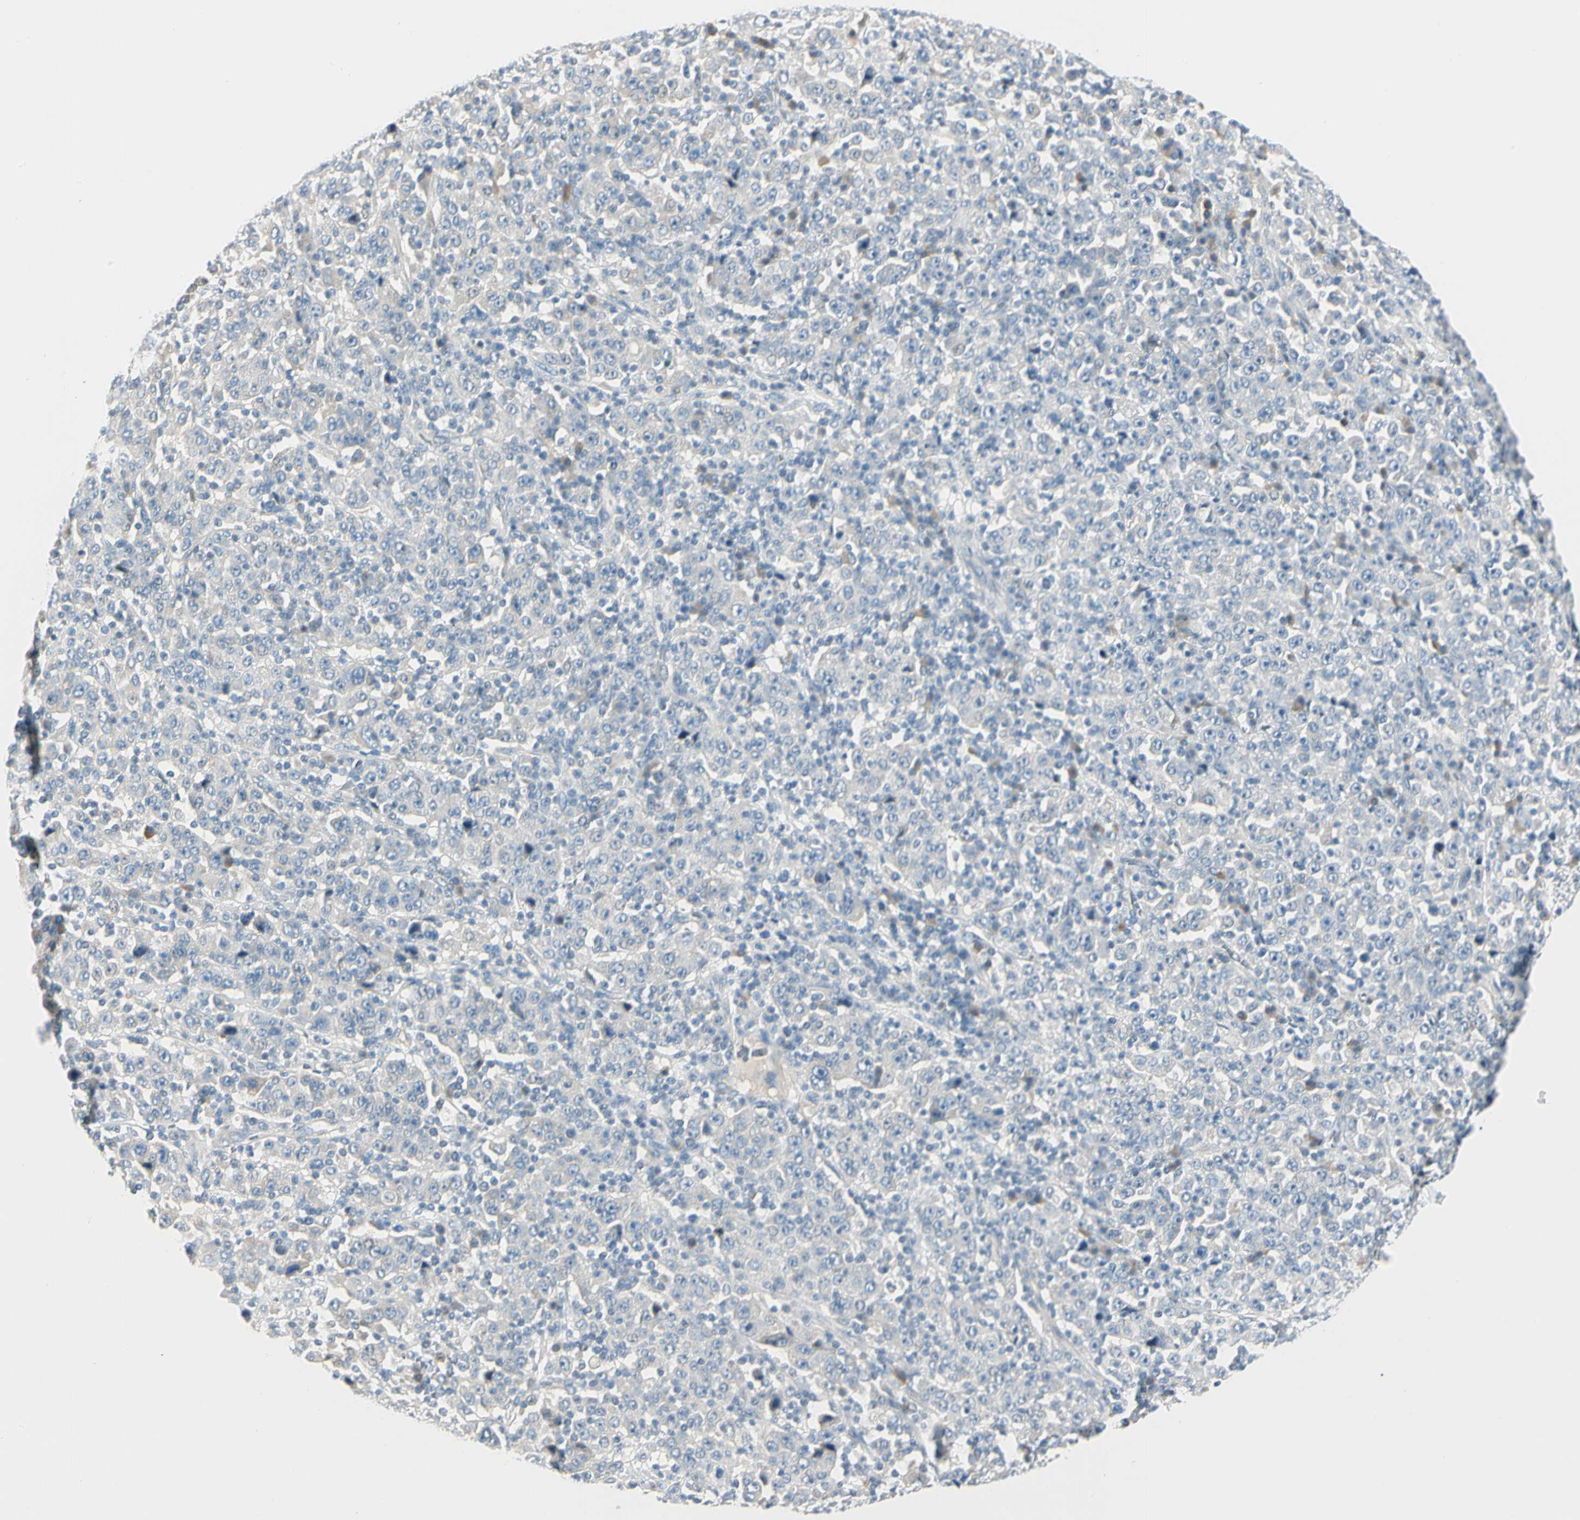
{"staining": {"intensity": "negative", "quantity": "none", "location": "none"}, "tissue": "stomach cancer", "cell_type": "Tumor cells", "image_type": "cancer", "snomed": [{"axis": "morphology", "description": "Normal tissue, NOS"}, {"axis": "morphology", "description": "Adenocarcinoma, NOS"}, {"axis": "topography", "description": "Stomach, upper"}, {"axis": "topography", "description": "Stomach"}], "caption": "Tumor cells show no significant positivity in stomach cancer (adenocarcinoma).", "gene": "SLC6A15", "patient": {"sex": "male", "age": 59}}